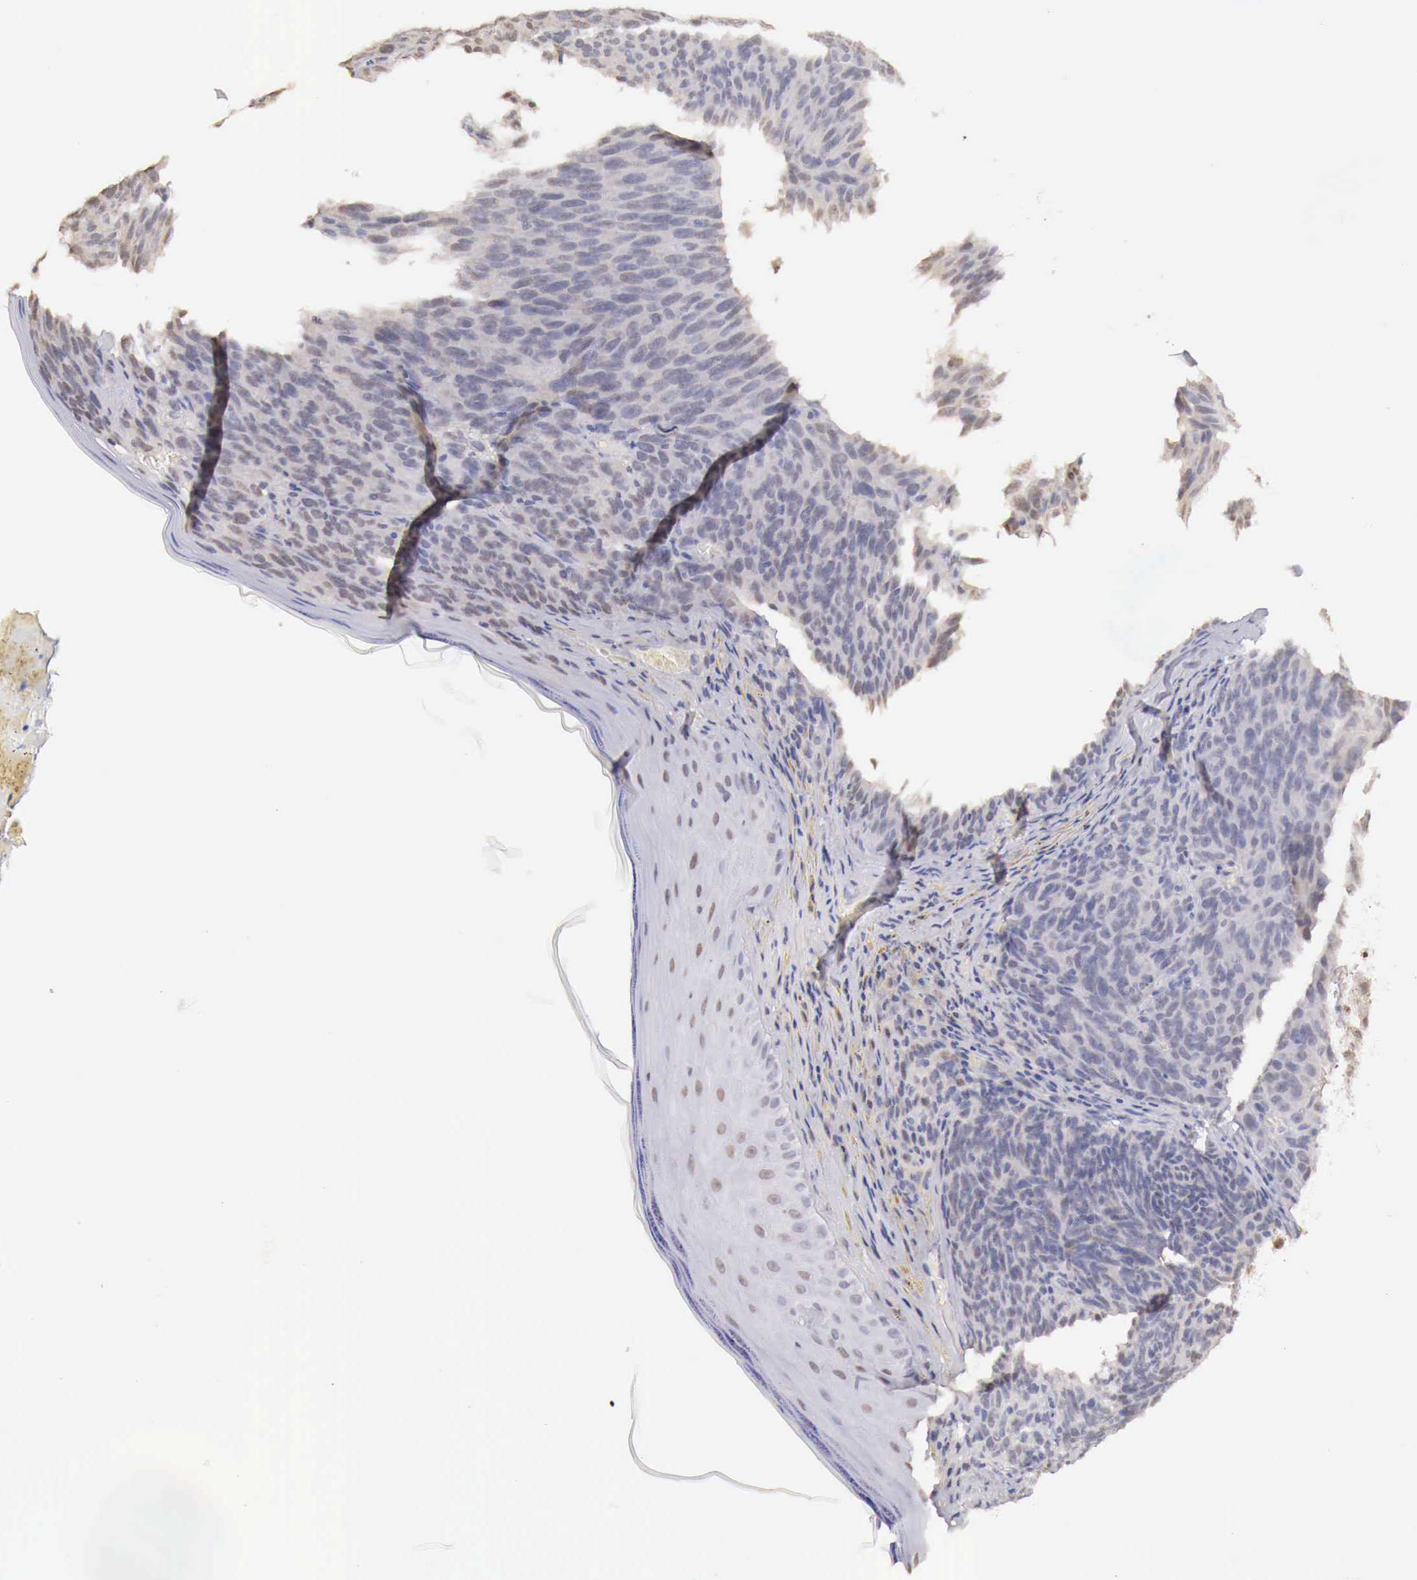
{"staining": {"intensity": "negative", "quantity": "none", "location": "none"}, "tissue": "melanoma", "cell_type": "Tumor cells", "image_type": "cancer", "snomed": [{"axis": "morphology", "description": "Malignant melanoma, NOS"}, {"axis": "topography", "description": "Skin"}], "caption": "DAB (3,3'-diaminobenzidine) immunohistochemical staining of malignant melanoma displays no significant staining in tumor cells. Brightfield microscopy of immunohistochemistry (IHC) stained with DAB (3,3'-diaminobenzidine) (brown) and hematoxylin (blue), captured at high magnification.", "gene": "UBA1", "patient": {"sex": "male", "age": 76}}